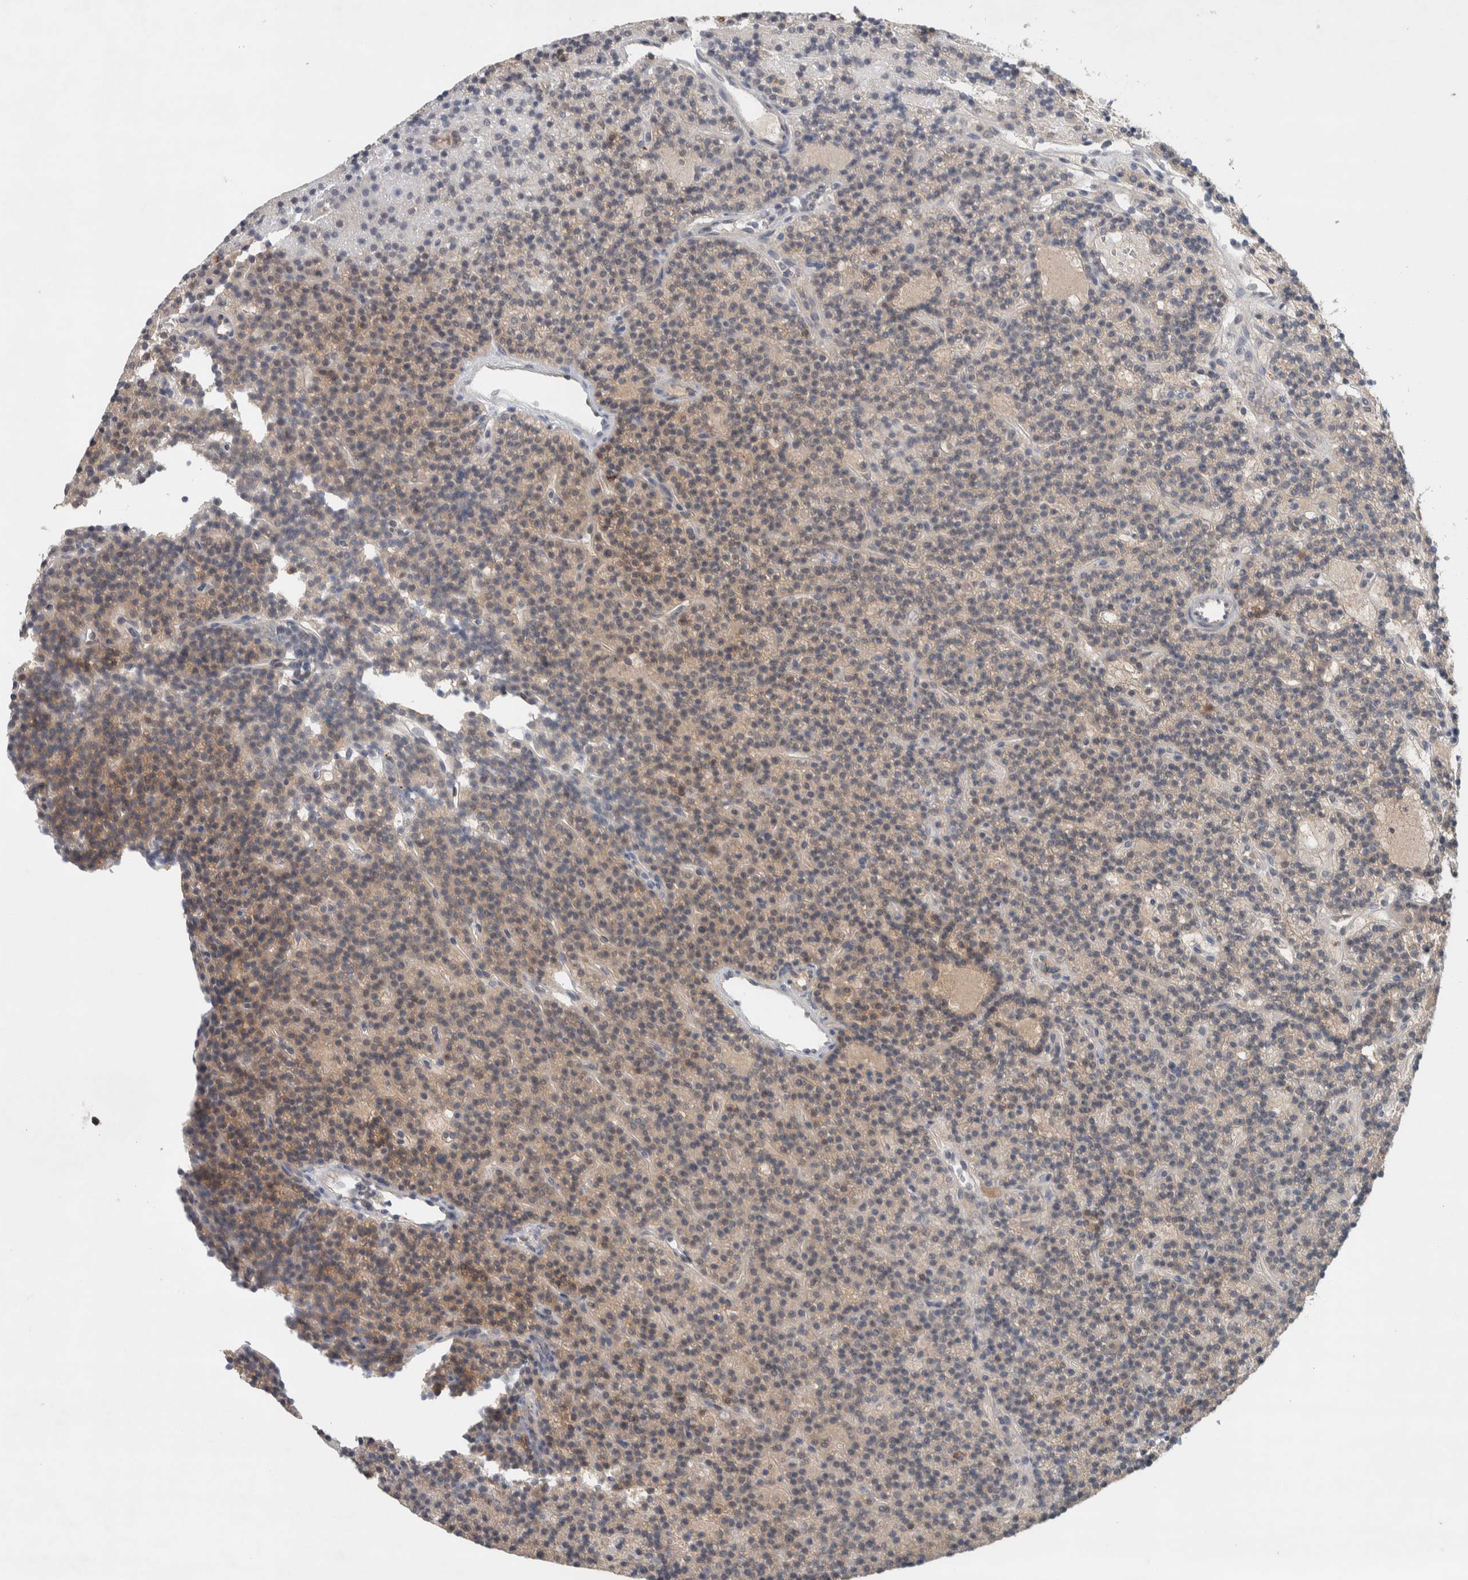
{"staining": {"intensity": "weak", "quantity": ">75%", "location": "cytoplasmic/membranous"}, "tissue": "parathyroid gland", "cell_type": "Glandular cells", "image_type": "normal", "snomed": [{"axis": "morphology", "description": "Normal tissue, NOS"}, {"axis": "topography", "description": "Parathyroid gland"}], "caption": "Glandular cells demonstrate weak cytoplasmic/membranous positivity in approximately >75% of cells in normal parathyroid gland. (DAB IHC, brown staining for protein, blue staining for nuclei).", "gene": "DEPTOR", "patient": {"sex": "male", "age": 75}}